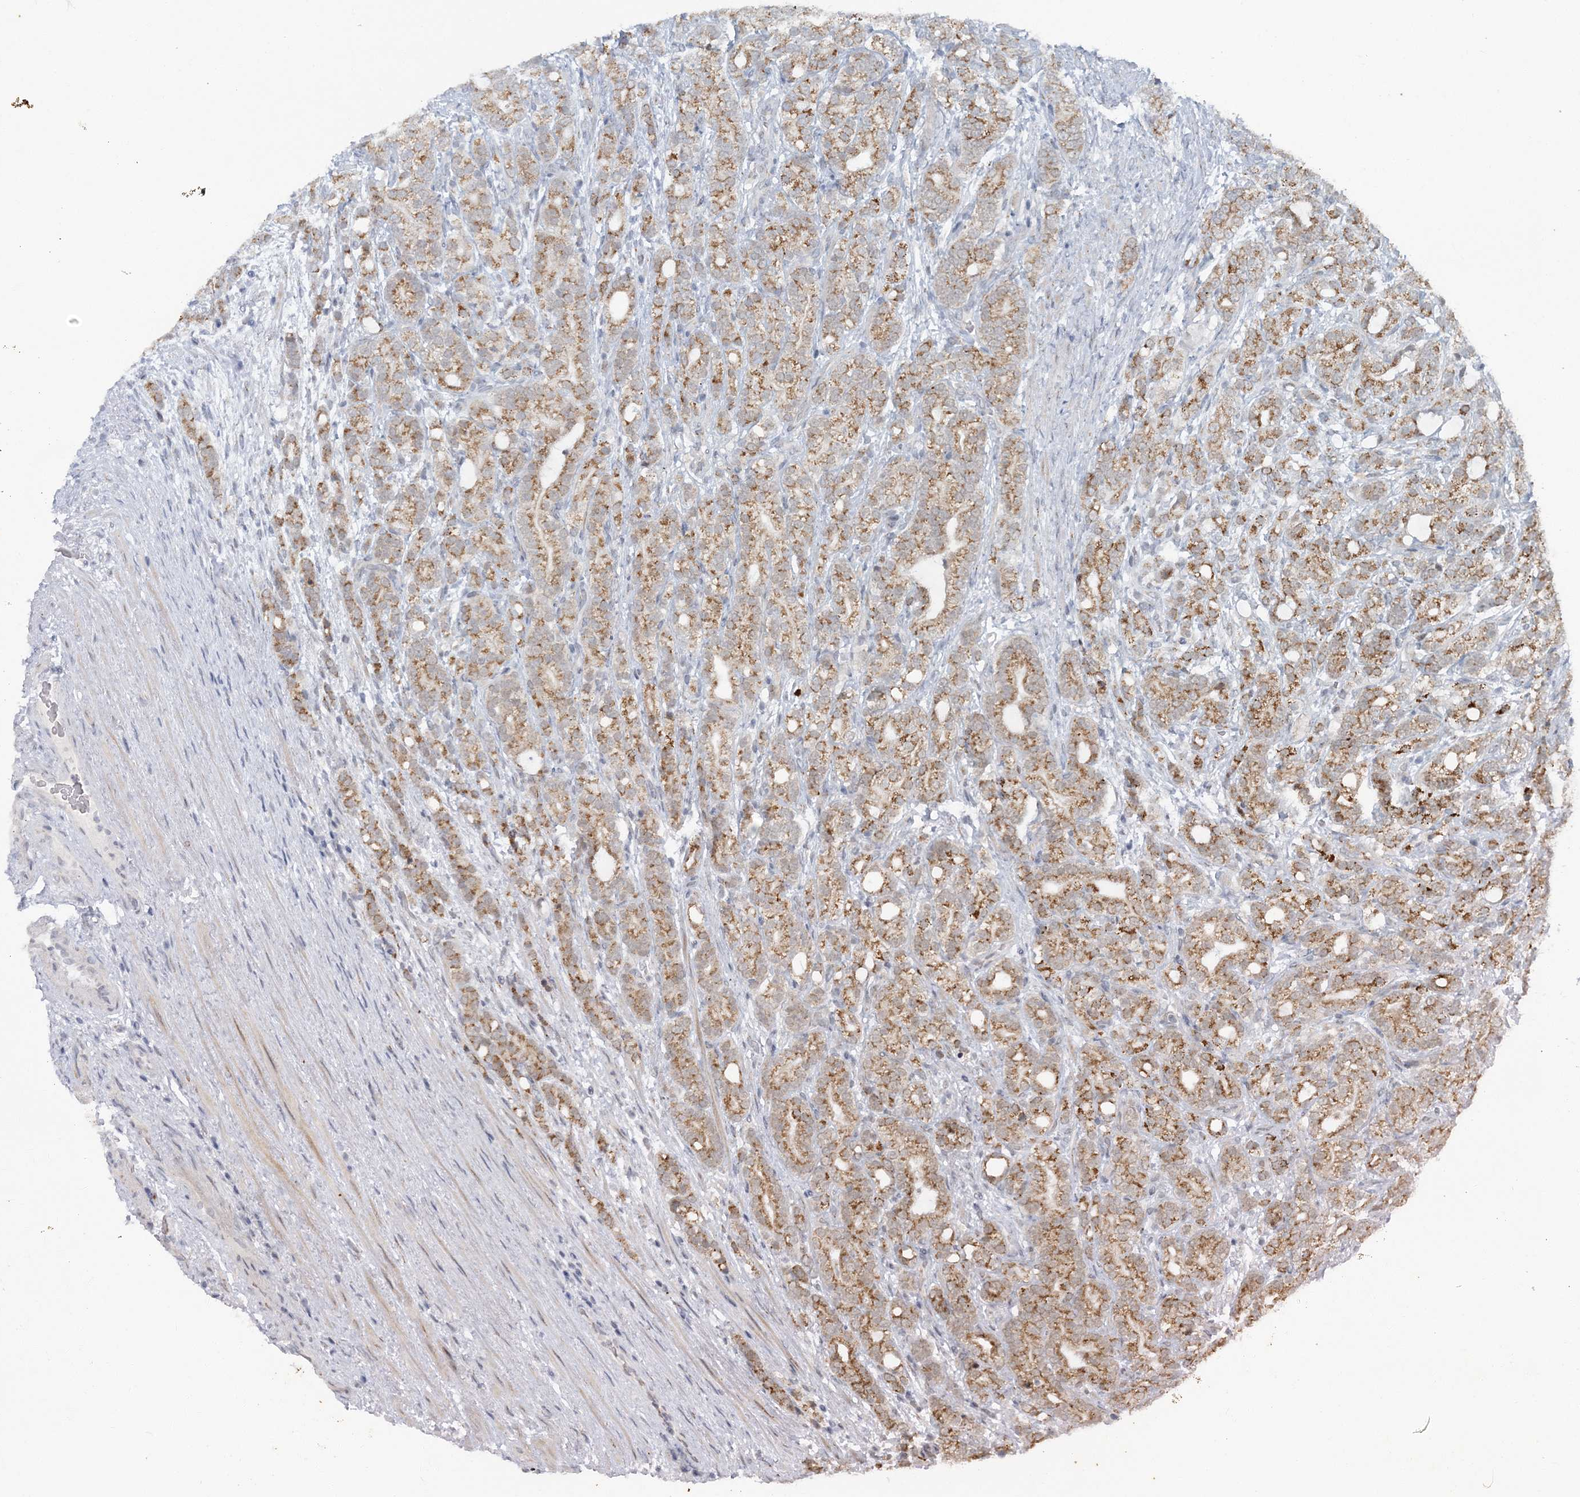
{"staining": {"intensity": "moderate", "quantity": ">75%", "location": "cytoplasmic/membranous"}, "tissue": "prostate cancer", "cell_type": "Tumor cells", "image_type": "cancer", "snomed": [{"axis": "morphology", "description": "Adenocarcinoma, High grade"}, {"axis": "topography", "description": "Prostate"}], "caption": "Tumor cells demonstrate moderate cytoplasmic/membranous positivity in about >75% of cells in prostate cancer.", "gene": "RNF150", "patient": {"sex": "male", "age": 57}}